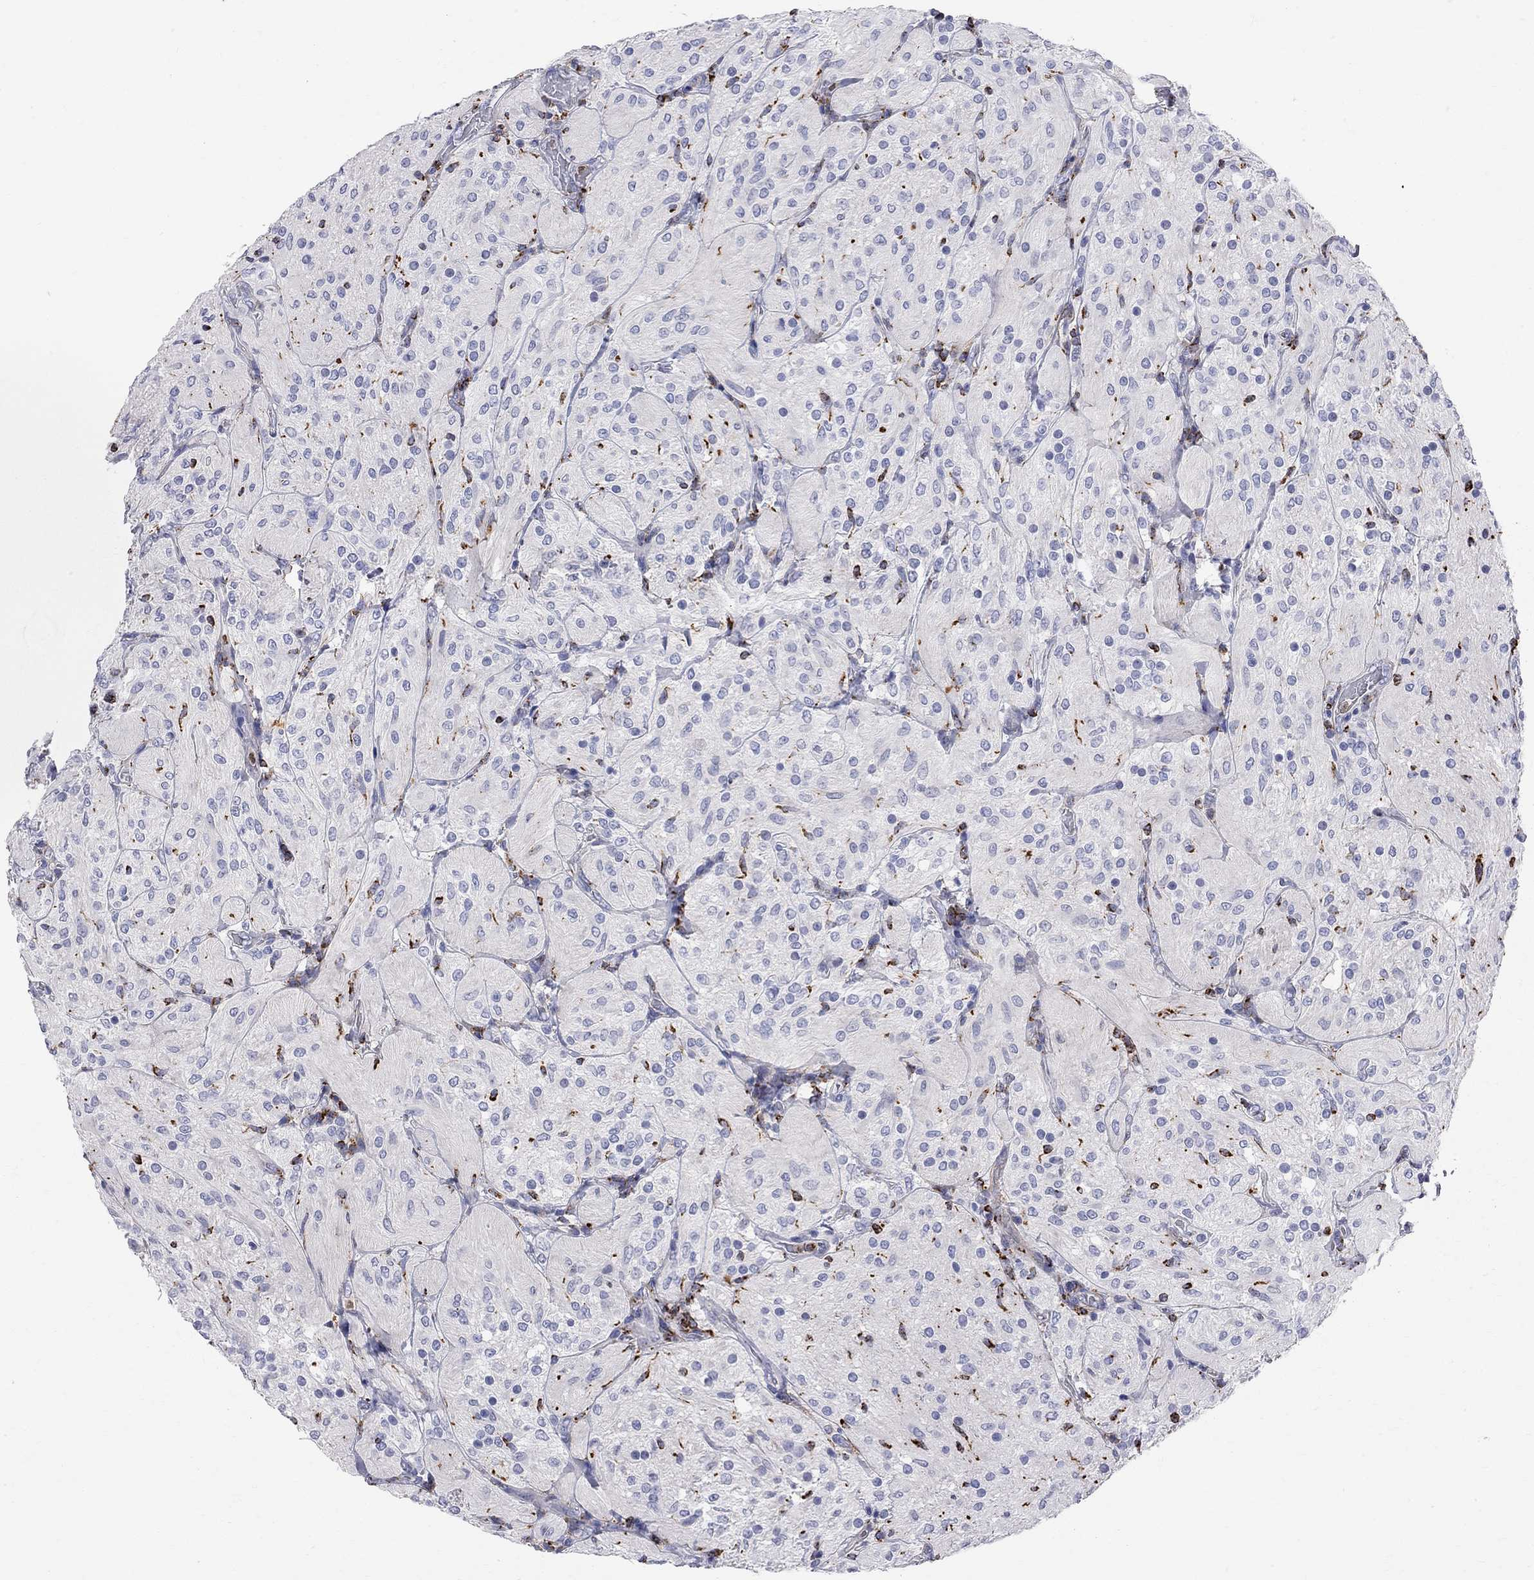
{"staining": {"intensity": "negative", "quantity": "none", "location": "none"}, "tissue": "glioma", "cell_type": "Tumor cells", "image_type": "cancer", "snomed": [{"axis": "morphology", "description": "Glioma, malignant, Low grade"}, {"axis": "topography", "description": "Brain"}], "caption": "The micrograph demonstrates no significant positivity in tumor cells of glioma.", "gene": "ACSL1", "patient": {"sex": "male", "age": 3}}